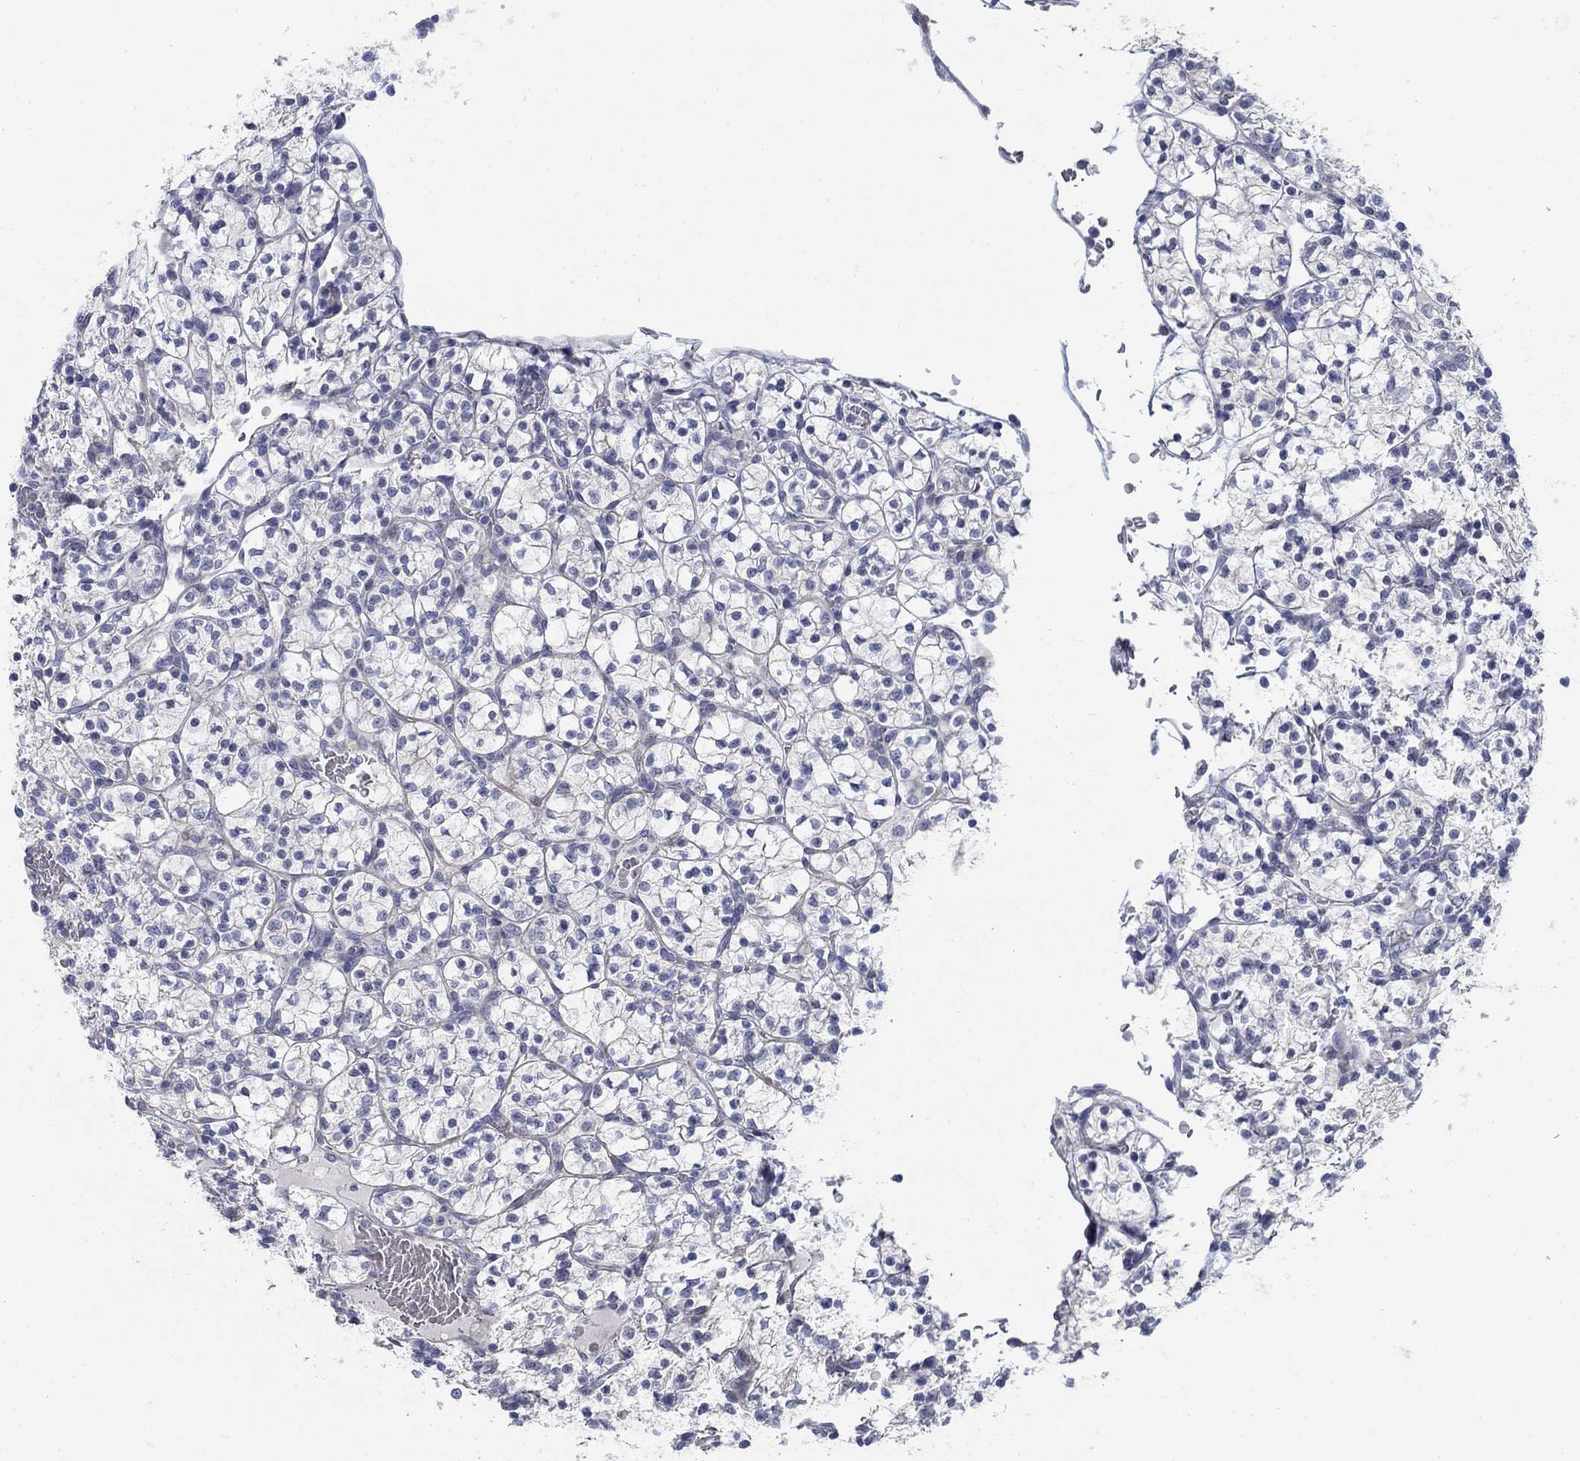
{"staining": {"intensity": "negative", "quantity": "none", "location": "none"}, "tissue": "renal cancer", "cell_type": "Tumor cells", "image_type": "cancer", "snomed": [{"axis": "morphology", "description": "Adenocarcinoma, NOS"}, {"axis": "topography", "description": "Kidney"}], "caption": "A high-resolution image shows immunohistochemistry (IHC) staining of renal adenocarcinoma, which exhibits no significant expression in tumor cells.", "gene": "DNER", "patient": {"sex": "female", "age": 89}}